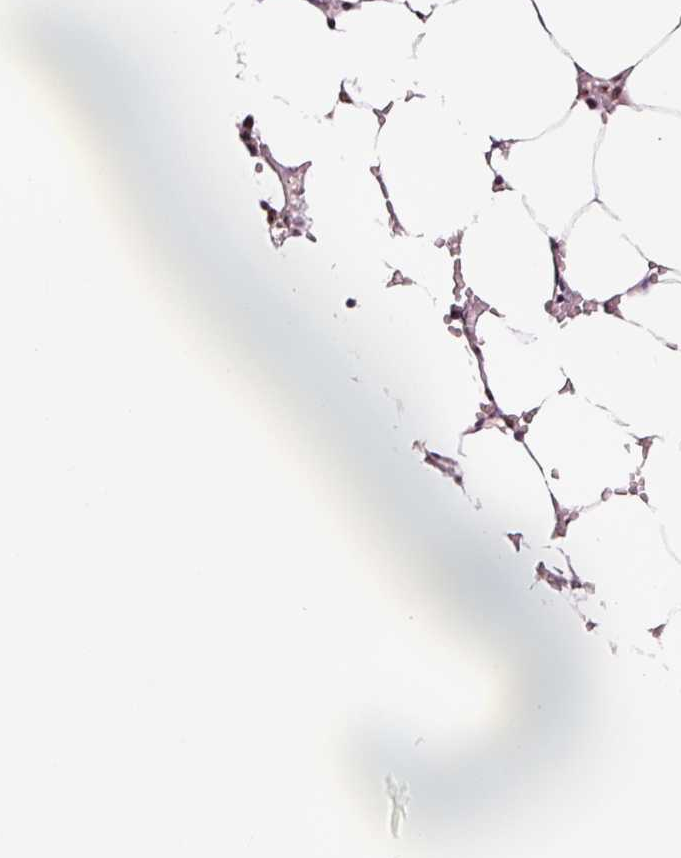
{"staining": {"intensity": "moderate", "quantity": "25%-75%", "location": "cytoplasmic/membranous,nuclear"}, "tissue": "bone marrow", "cell_type": "Hematopoietic cells", "image_type": "normal", "snomed": [{"axis": "morphology", "description": "Normal tissue, NOS"}, {"axis": "topography", "description": "Bone marrow"}], "caption": "A brown stain labels moderate cytoplasmic/membranous,nuclear positivity of a protein in hematopoietic cells of benign human bone marrow.", "gene": "GNL3", "patient": {"sex": "male", "age": 64}}